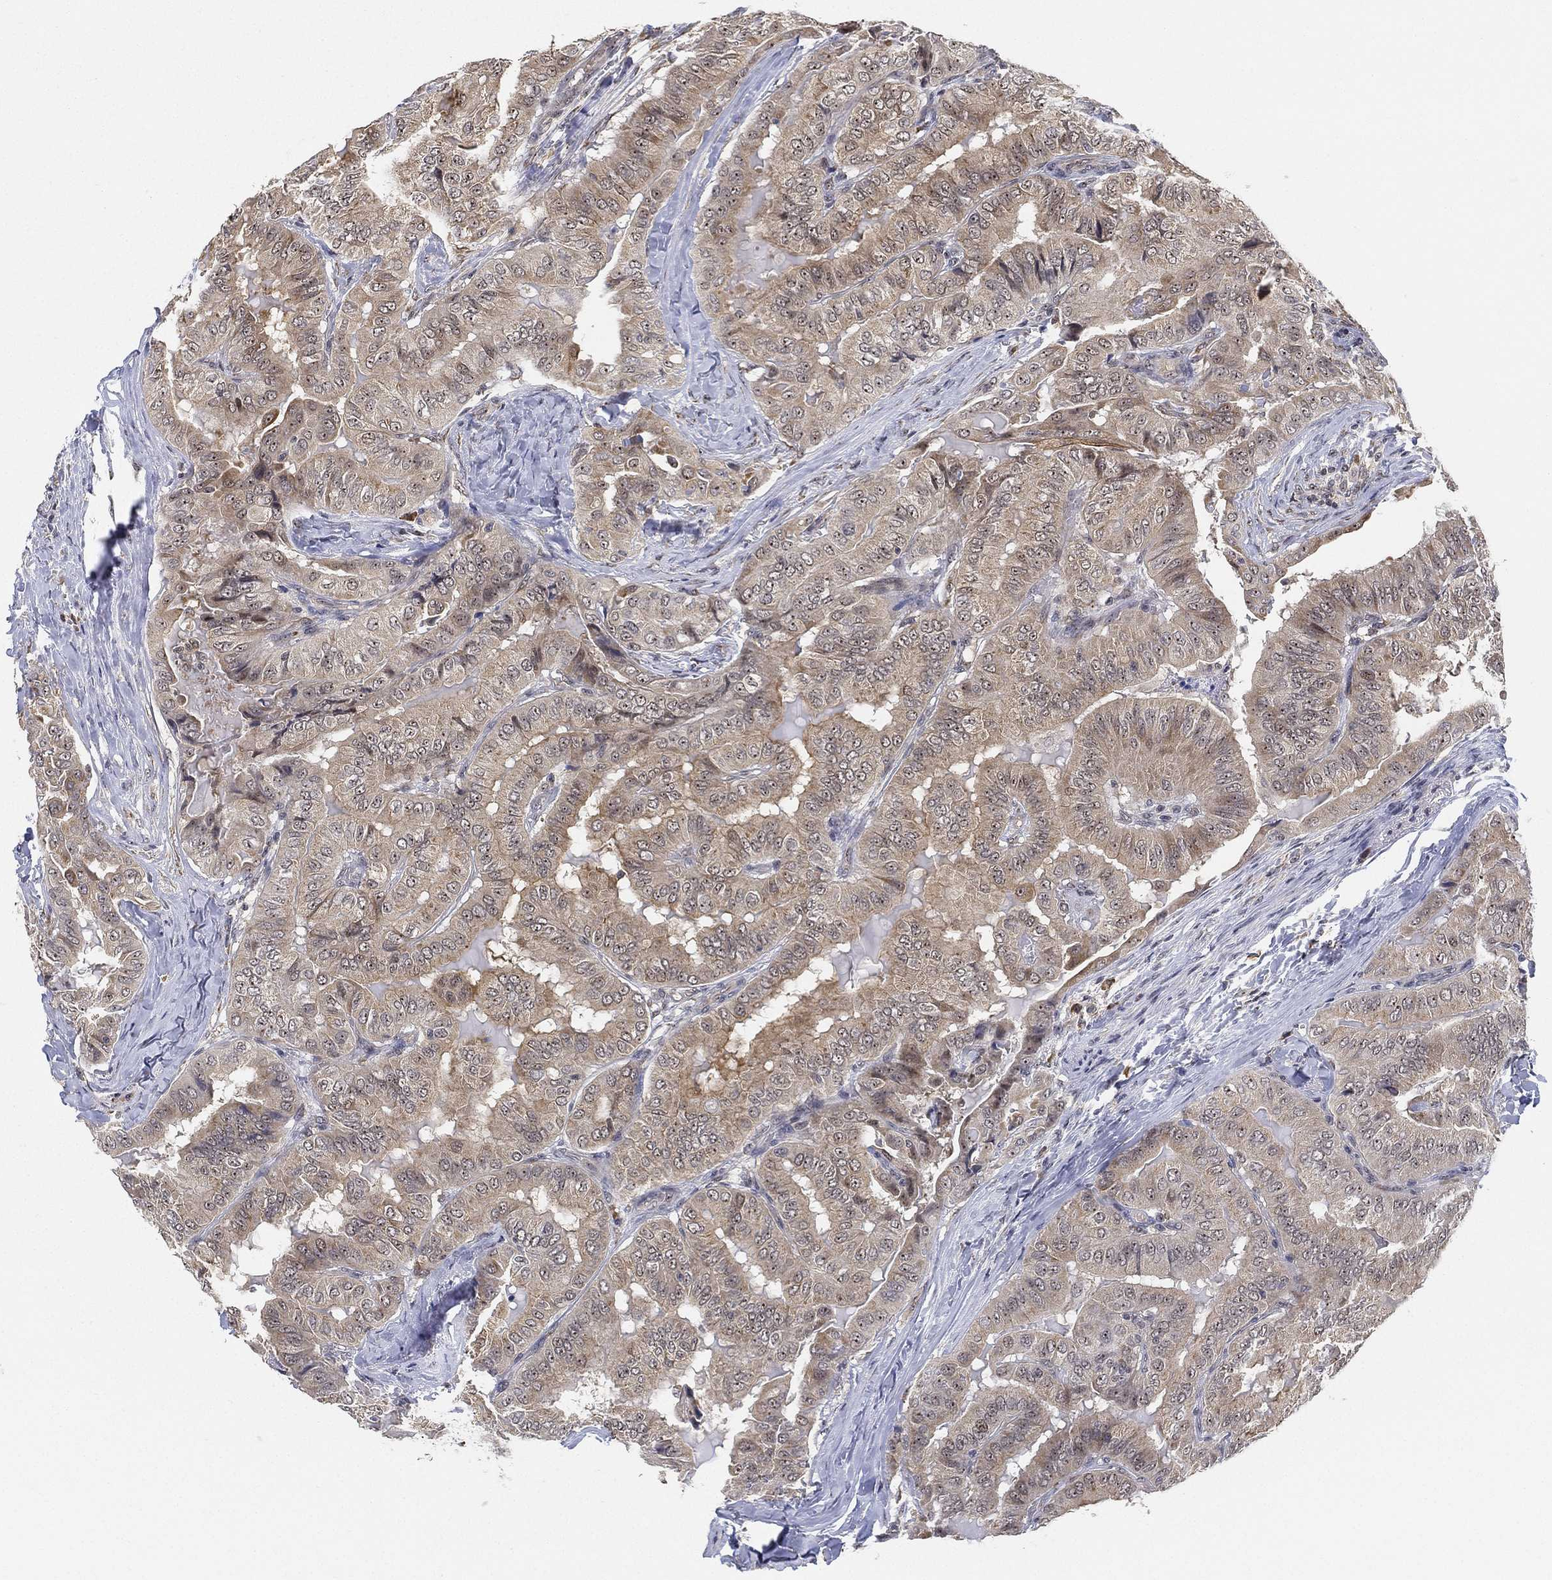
{"staining": {"intensity": "weak", "quantity": "25%-75%", "location": "cytoplasmic/membranous"}, "tissue": "thyroid cancer", "cell_type": "Tumor cells", "image_type": "cancer", "snomed": [{"axis": "morphology", "description": "Papillary adenocarcinoma, NOS"}, {"axis": "topography", "description": "Thyroid gland"}], "caption": "This is a photomicrograph of immunohistochemistry (IHC) staining of thyroid cancer, which shows weak staining in the cytoplasmic/membranous of tumor cells.", "gene": "PPP1R16B", "patient": {"sex": "female", "age": 68}}